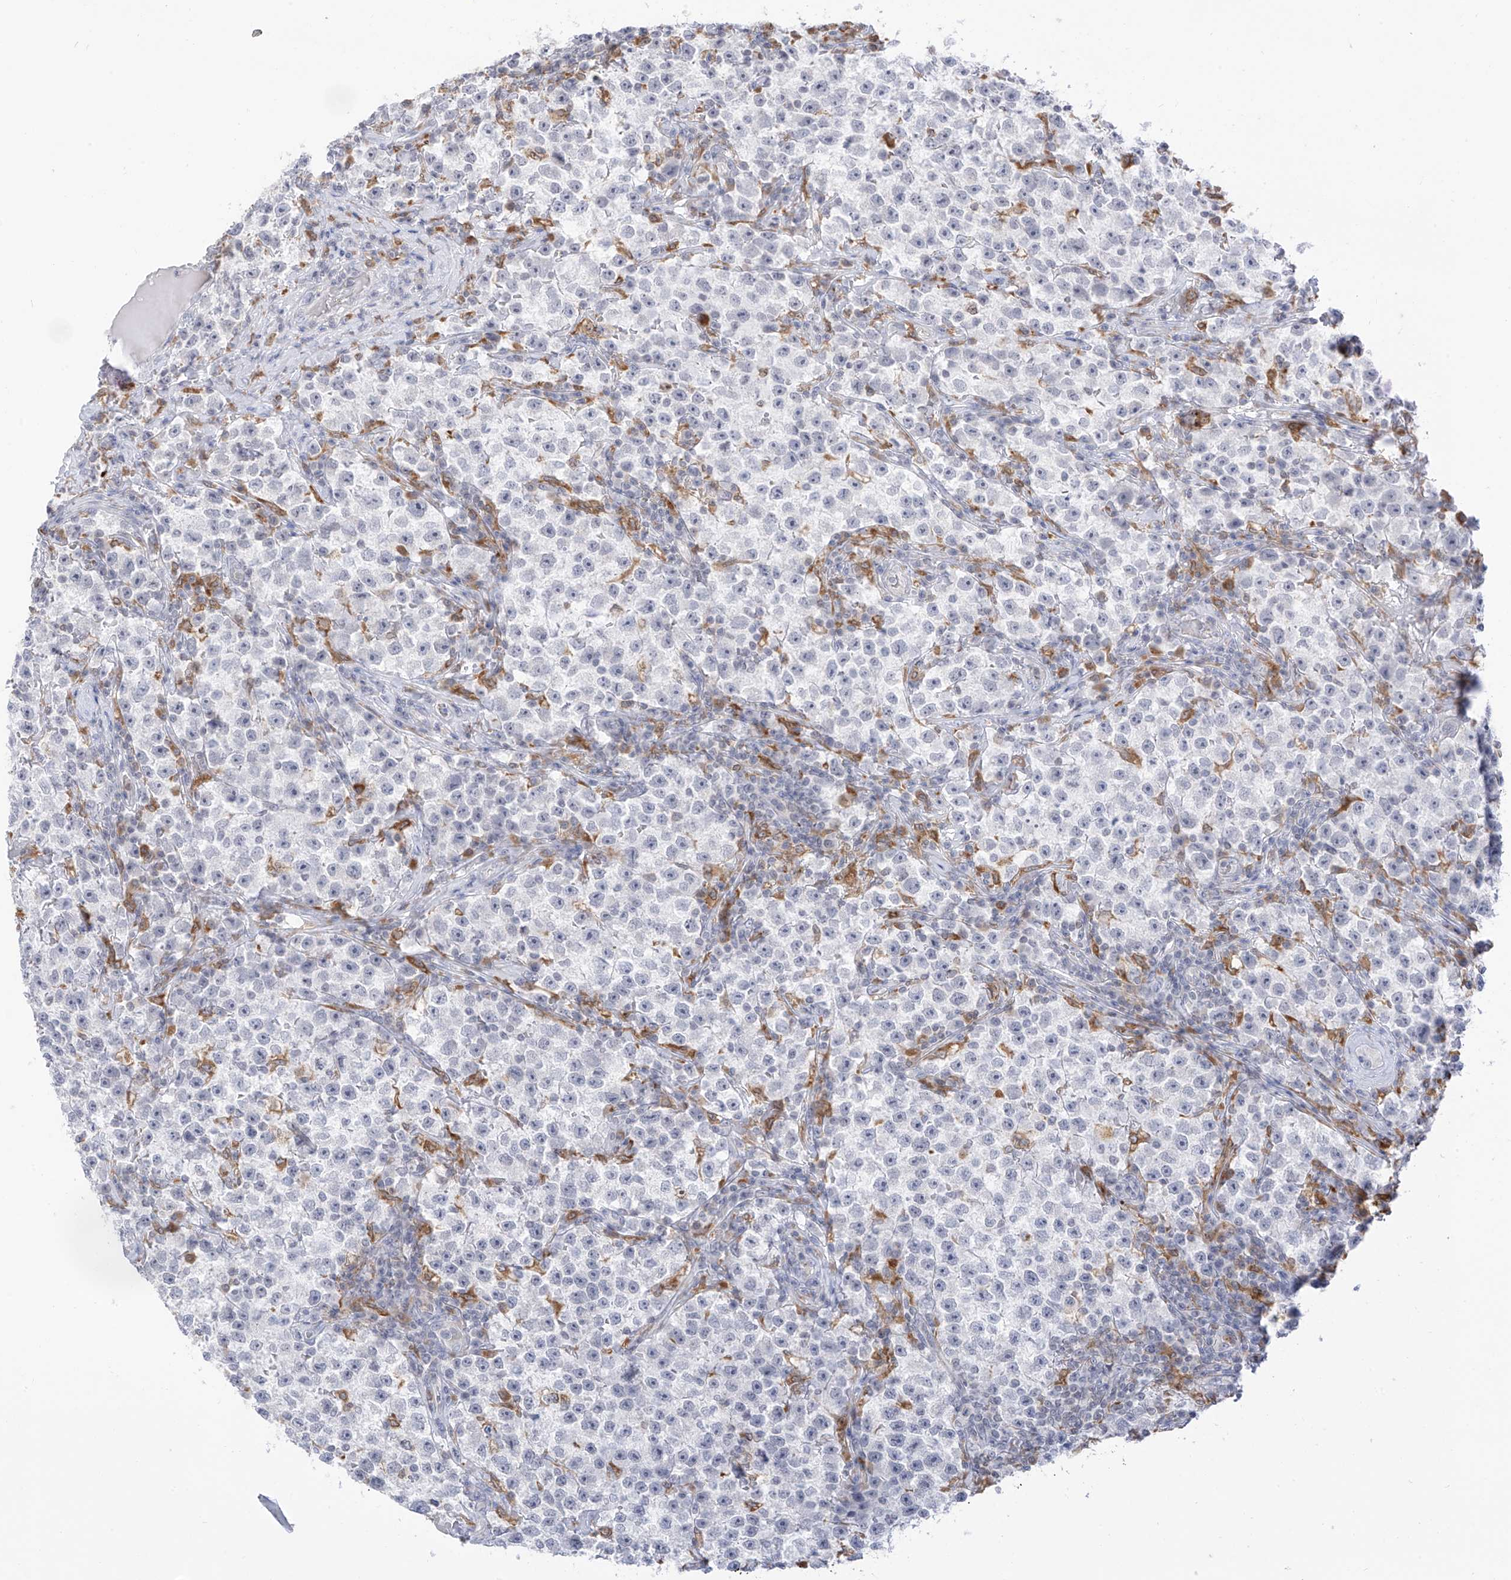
{"staining": {"intensity": "negative", "quantity": "none", "location": "none"}, "tissue": "testis cancer", "cell_type": "Tumor cells", "image_type": "cancer", "snomed": [{"axis": "morphology", "description": "Seminoma, NOS"}, {"axis": "topography", "description": "Testis"}], "caption": "Tumor cells are negative for protein expression in human testis cancer. (DAB immunohistochemistry, high magnification).", "gene": "TBXAS1", "patient": {"sex": "male", "age": 22}}